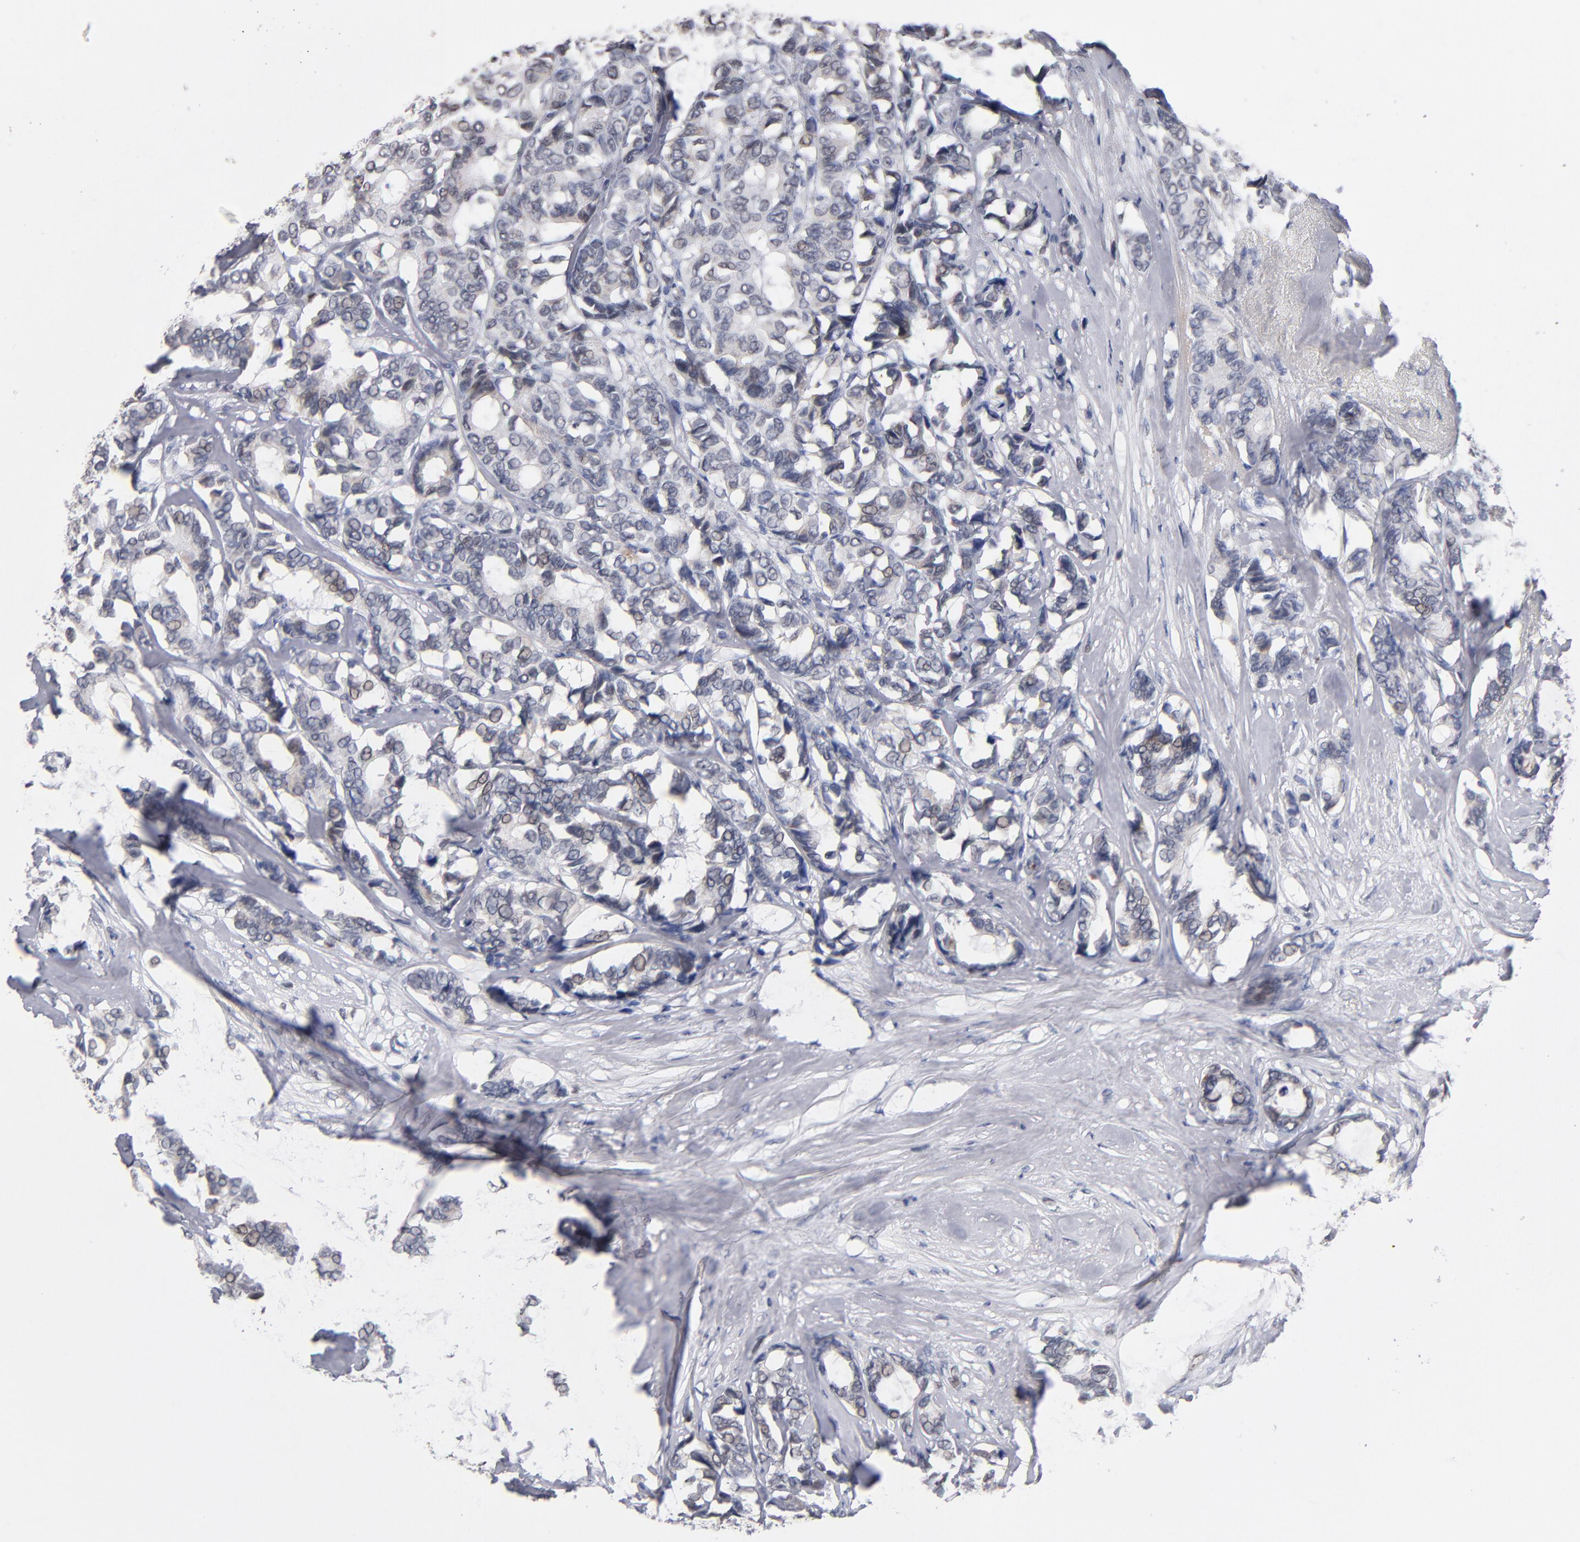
{"staining": {"intensity": "negative", "quantity": "none", "location": "none"}, "tissue": "breast cancer", "cell_type": "Tumor cells", "image_type": "cancer", "snomed": [{"axis": "morphology", "description": "Duct carcinoma"}, {"axis": "topography", "description": "Breast"}], "caption": "Tumor cells show no significant protein expression in intraductal carcinoma (breast).", "gene": "MN1", "patient": {"sex": "female", "age": 87}}